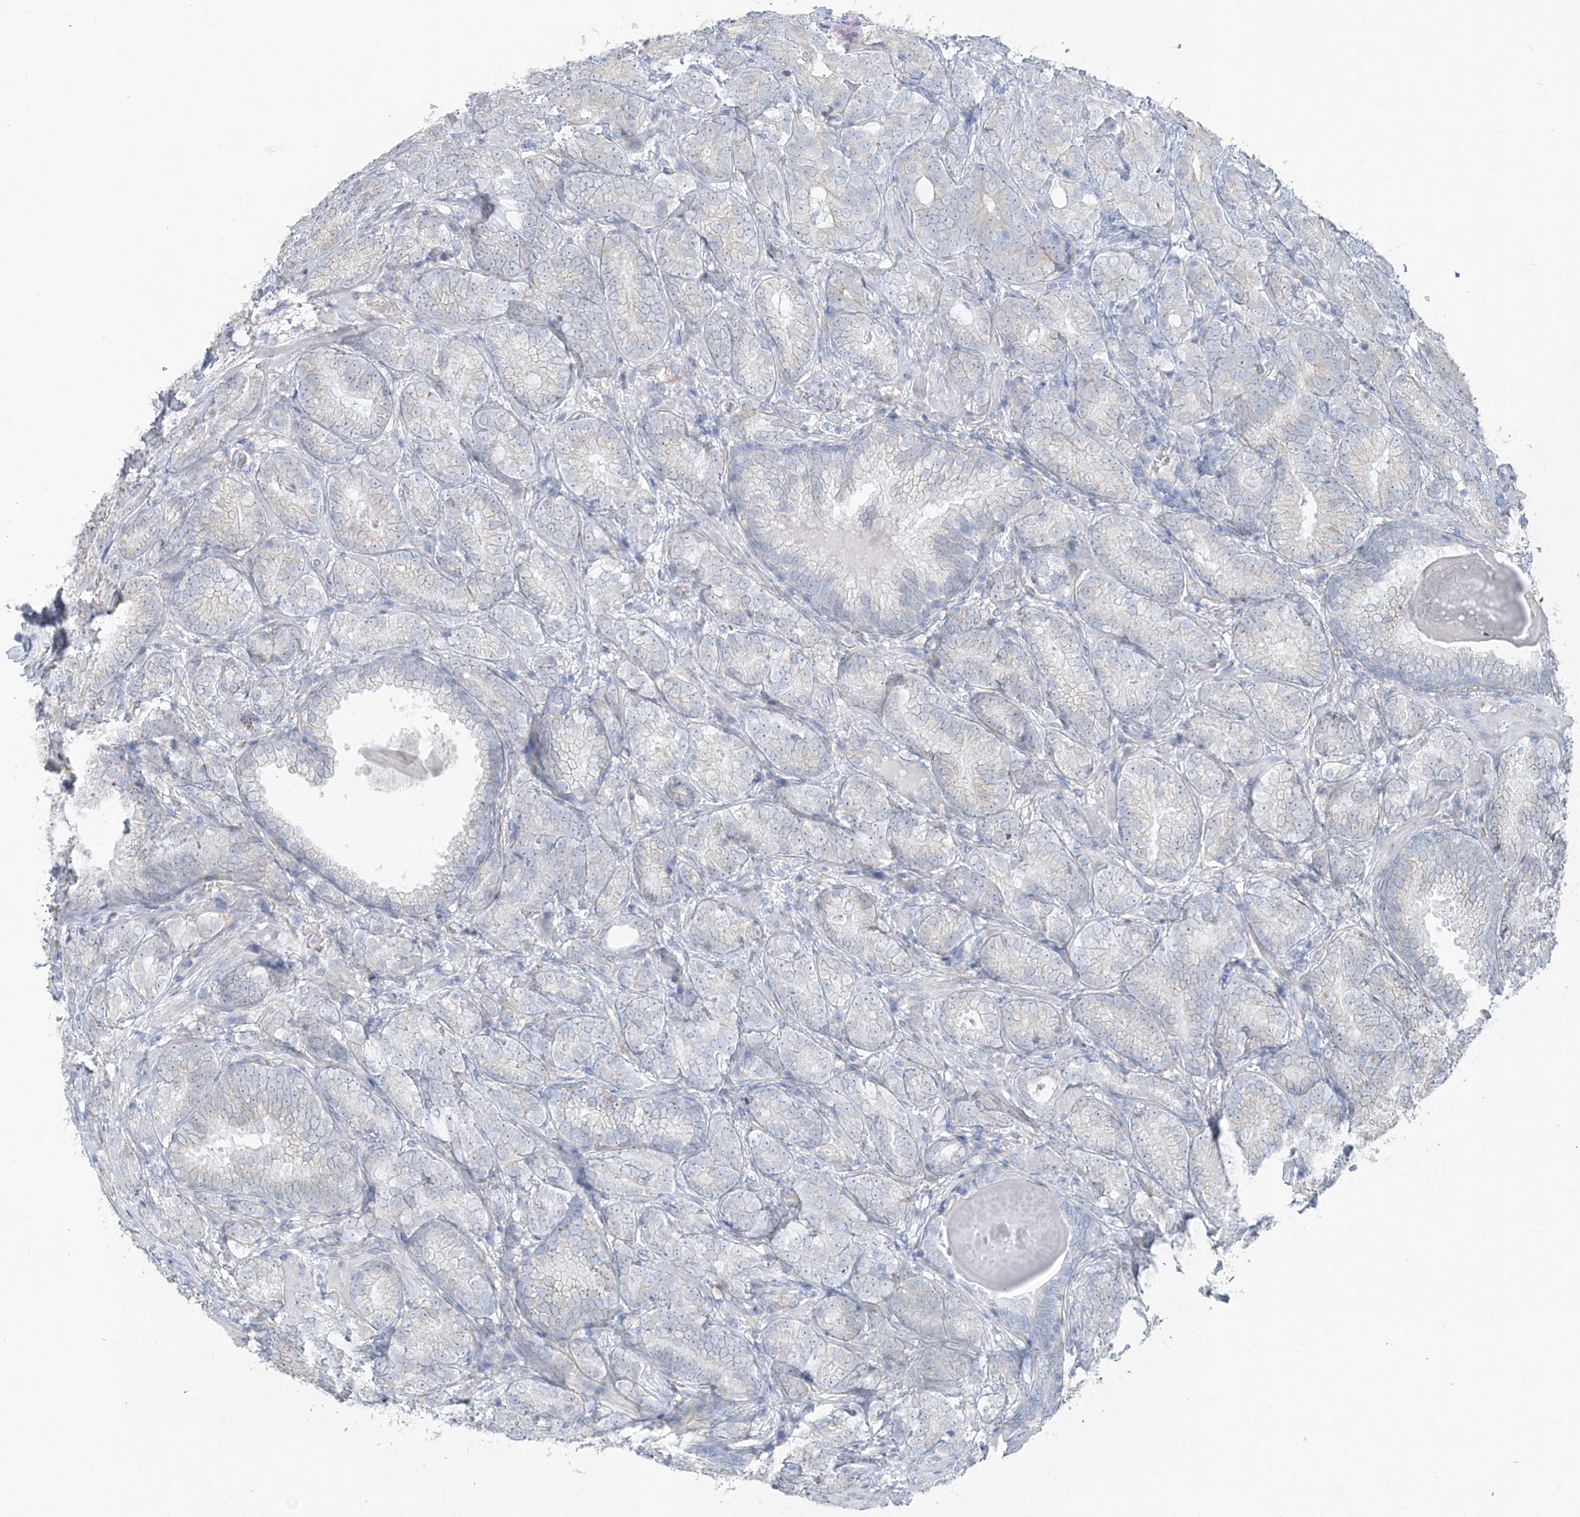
{"staining": {"intensity": "negative", "quantity": "none", "location": "none"}, "tissue": "prostate cancer", "cell_type": "Tumor cells", "image_type": "cancer", "snomed": [{"axis": "morphology", "description": "Adenocarcinoma, High grade"}, {"axis": "topography", "description": "Prostate"}], "caption": "This is a image of immunohistochemistry staining of adenocarcinoma (high-grade) (prostate), which shows no positivity in tumor cells.", "gene": "TUBE1", "patient": {"sex": "male", "age": 66}}